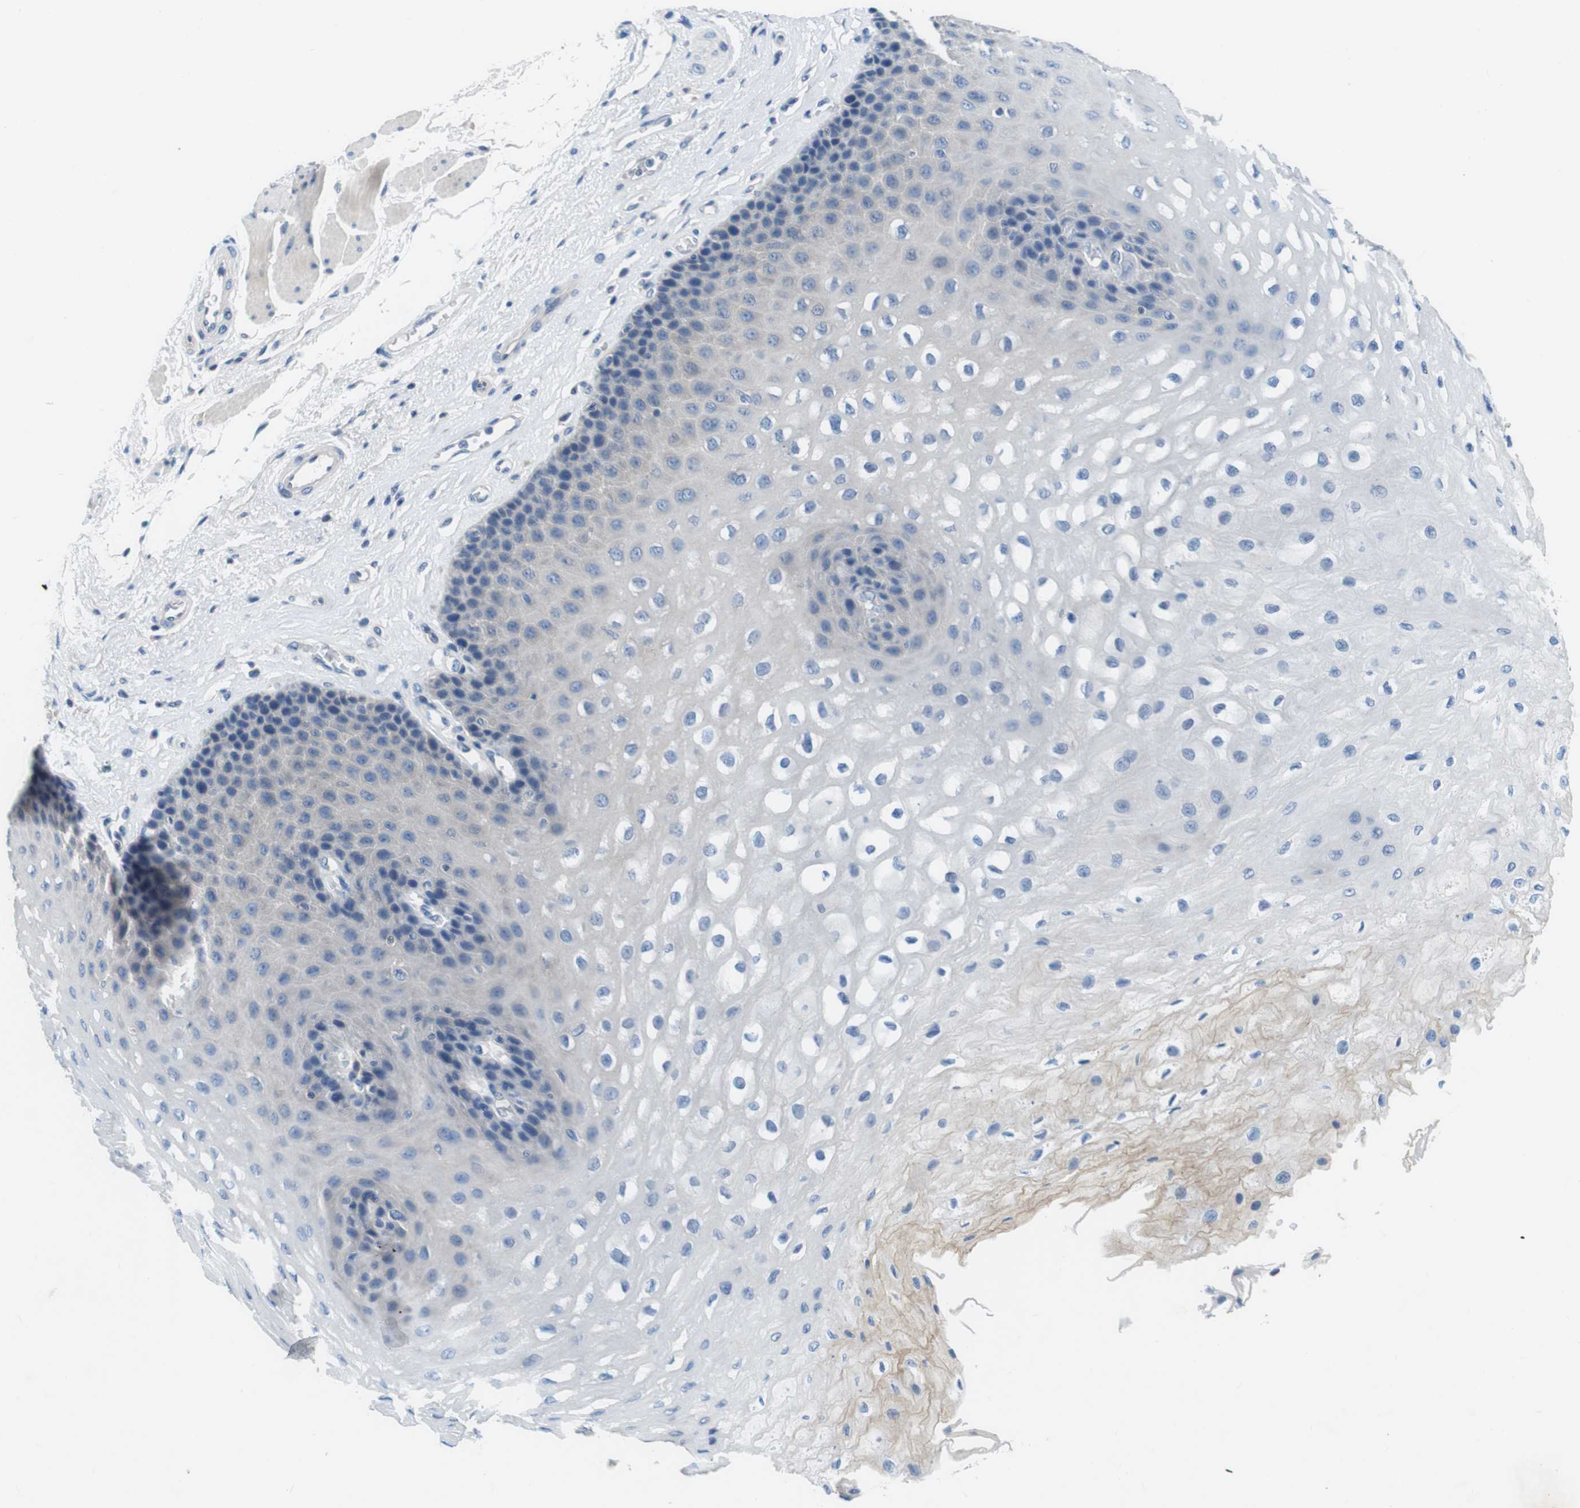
{"staining": {"intensity": "negative", "quantity": "none", "location": "none"}, "tissue": "esophagus", "cell_type": "Squamous epithelial cells", "image_type": "normal", "snomed": [{"axis": "morphology", "description": "Normal tissue, NOS"}, {"axis": "topography", "description": "Esophagus"}], "caption": "Micrograph shows no significant protein expression in squamous epithelial cells of benign esophagus.", "gene": "DENND4C", "patient": {"sex": "female", "age": 72}}